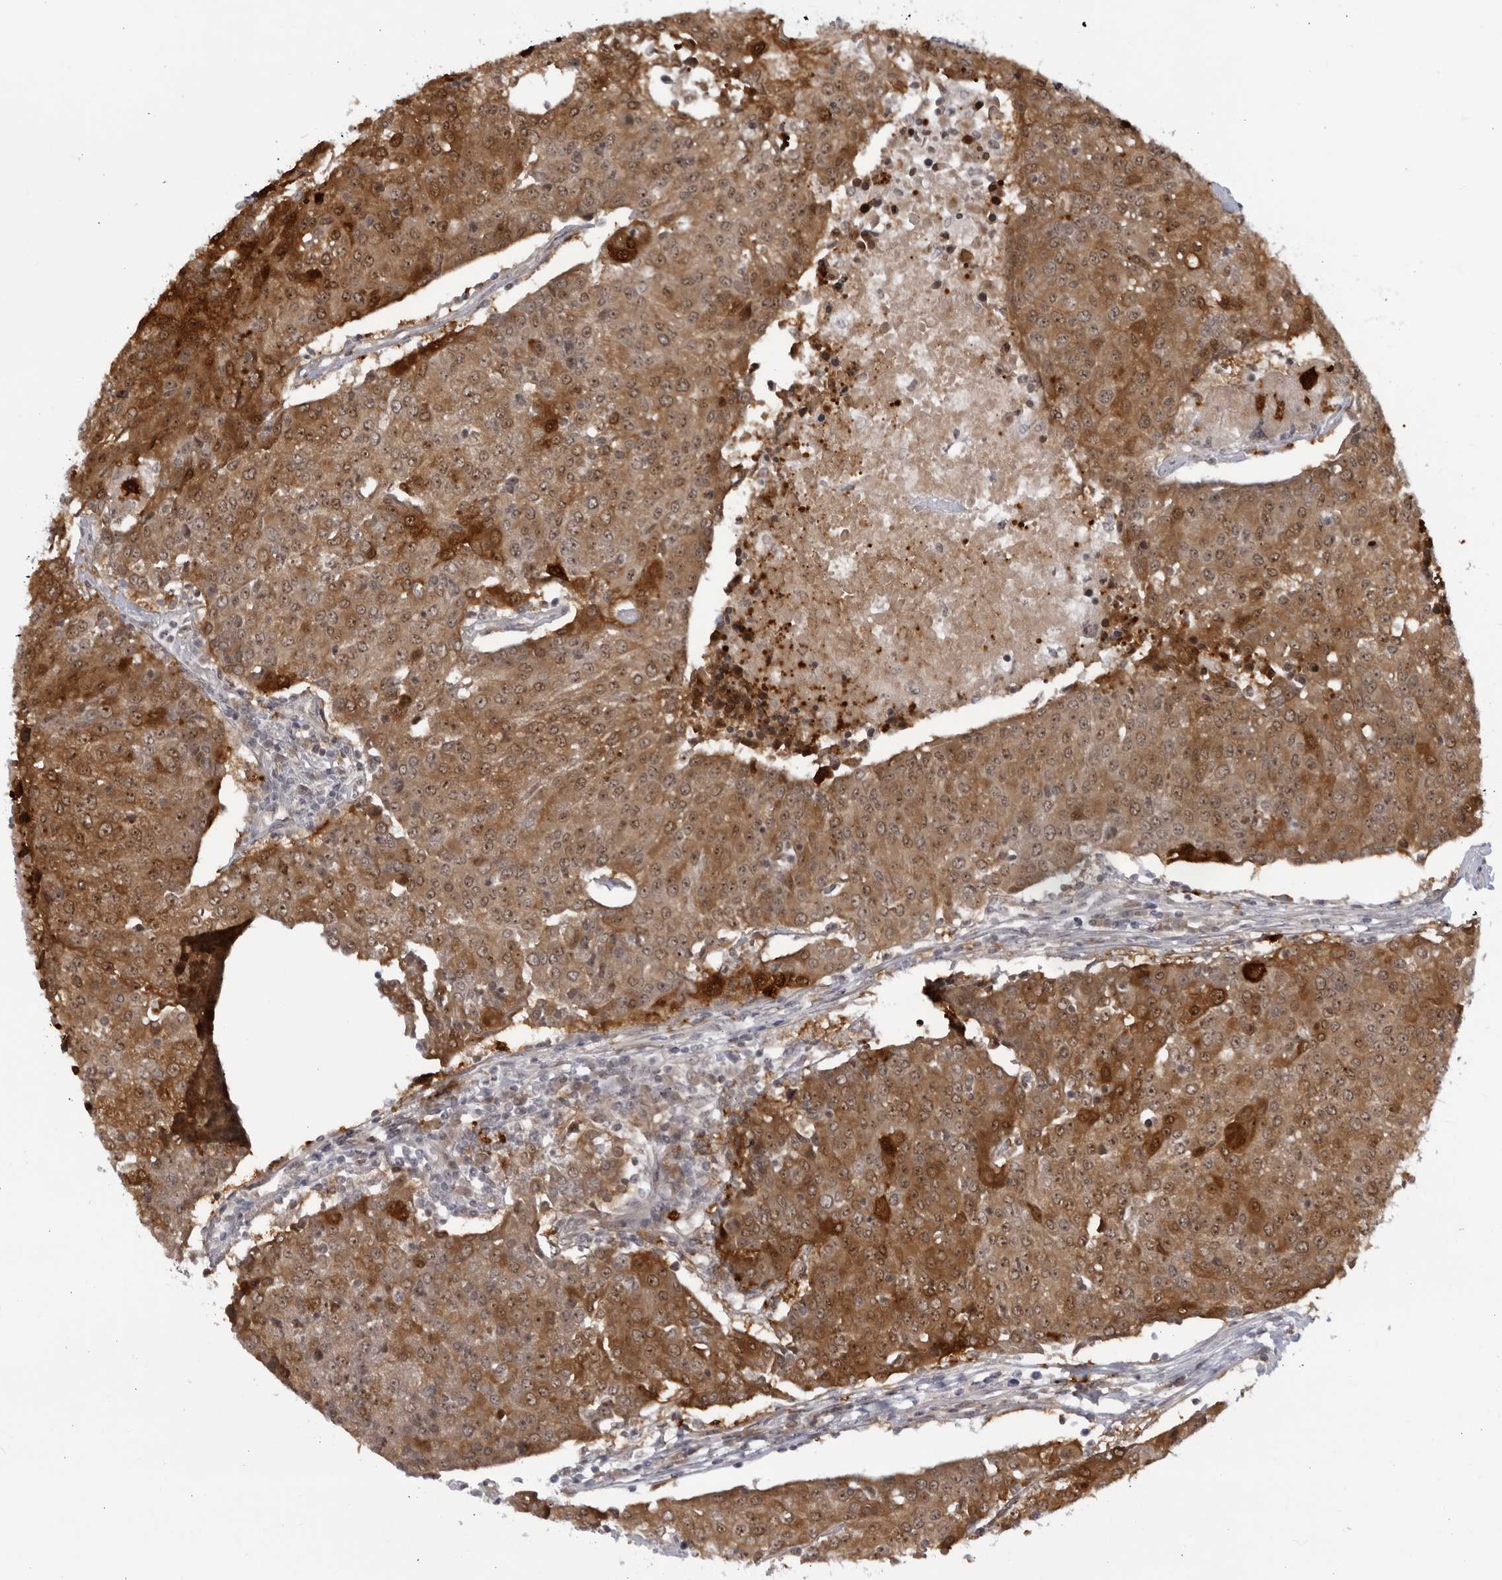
{"staining": {"intensity": "moderate", "quantity": ">75%", "location": "cytoplasmic/membranous,nuclear"}, "tissue": "urothelial cancer", "cell_type": "Tumor cells", "image_type": "cancer", "snomed": [{"axis": "morphology", "description": "Urothelial carcinoma, High grade"}, {"axis": "topography", "description": "Urinary bladder"}], "caption": "Moderate cytoplasmic/membranous and nuclear positivity for a protein is seen in approximately >75% of tumor cells of urothelial carcinoma (high-grade) using immunohistochemistry (IHC).", "gene": "ITGB3BP", "patient": {"sex": "female", "age": 85}}